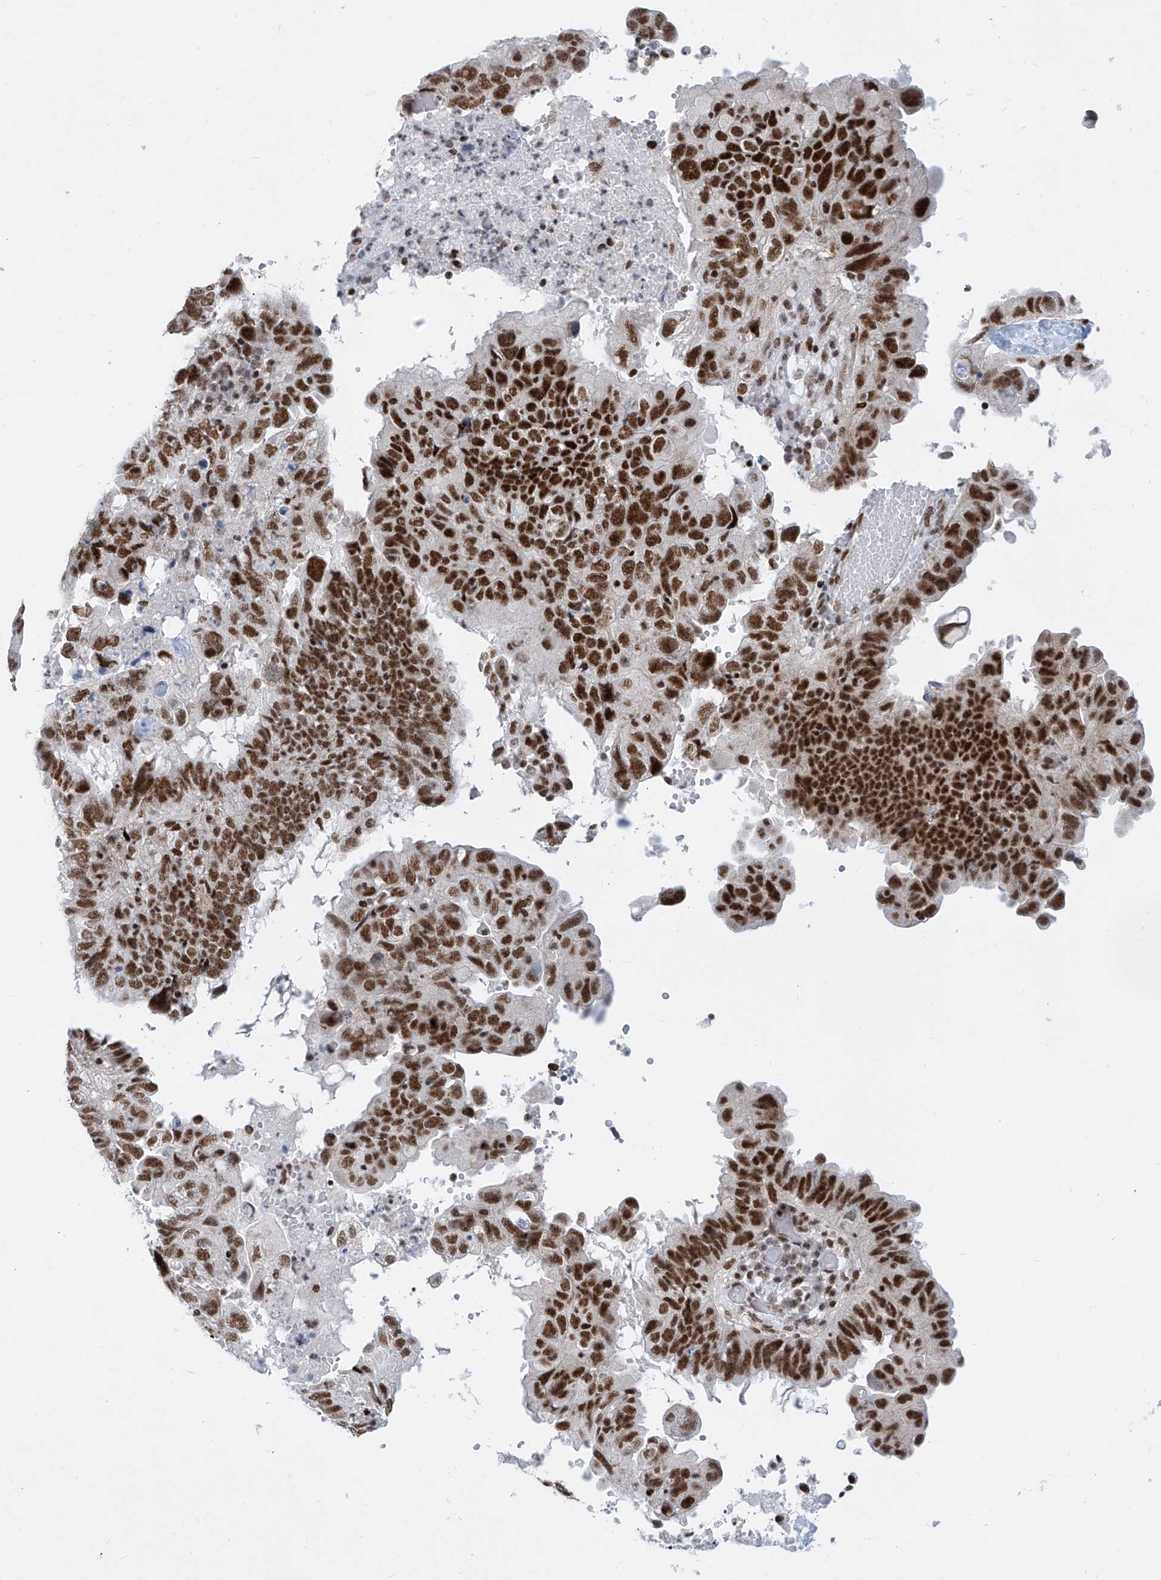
{"staining": {"intensity": "strong", "quantity": ">75%", "location": "nuclear"}, "tissue": "endometrial cancer", "cell_type": "Tumor cells", "image_type": "cancer", "snomed": [{"axis": "morphology", "description": "Adenocarcinoma, NOS"}, {"axis": "topography", "description": "Uterus"}], "caption": "The photomicrograph demonstrates staining of endometrial cancer (adenocarcinoma), revealing strong nuclear protein staining (brown color) within tumor cells. The staining is performed using DAB brown chromogen to label protein expression. The nuclei are counter-stained blue using hematoxylin.", "gene": "TAF4", "patient": {"sex": "female", "age": 77}}